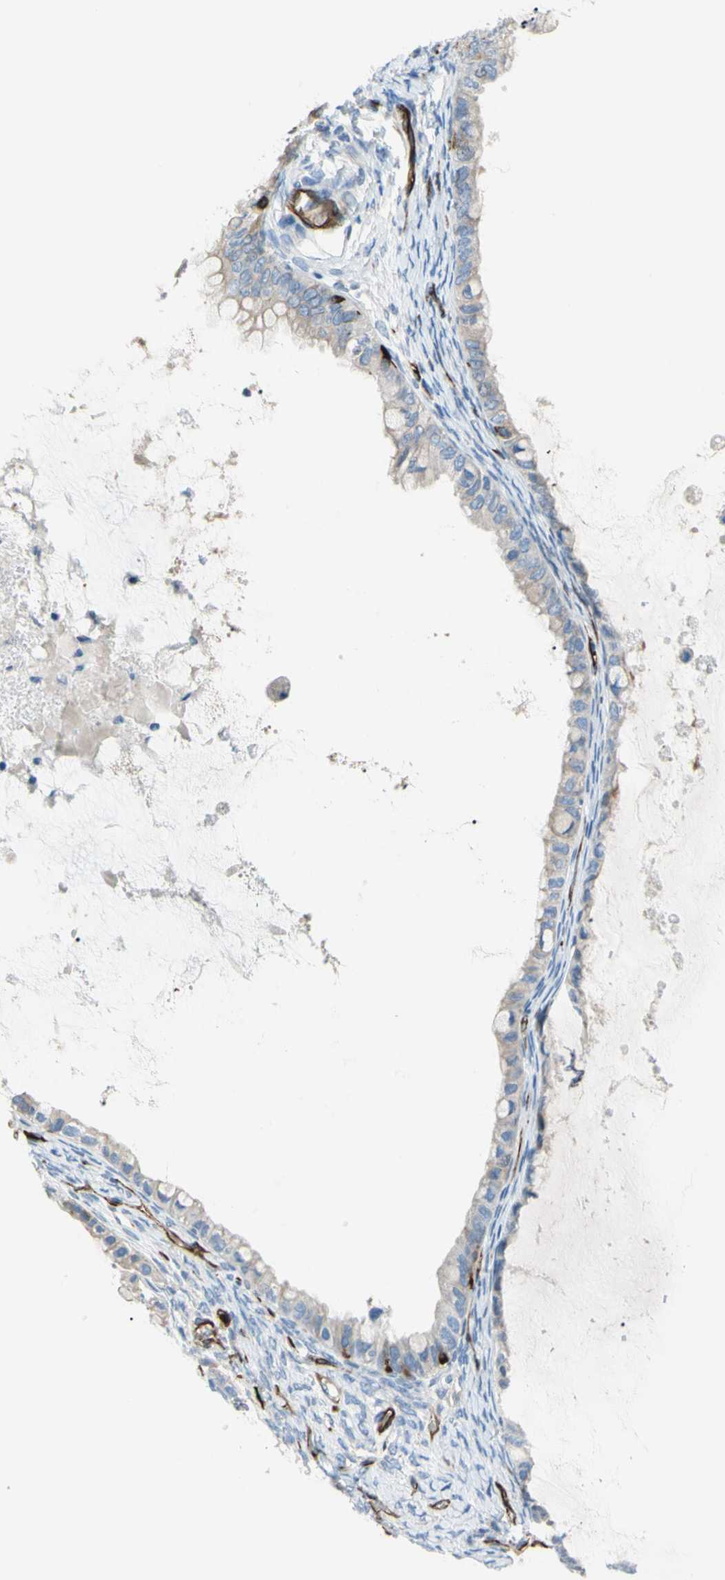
{"staining": {"intensity": "negative", "quantity": "none", "location": "none"}, "tissue": "ovarian cancer", "cell_type": "Tumor cells", "image_type": "cancer", "snomed": [{"axis": "morphology", "description": "Cystadenocarcinoma, mucinous, NOS"}, {"axis": "topography", "description": "Ovary"}], "caption": "Tumor cells show no significant expression in ovarian cancer (mucinous cystadenocarcinoma).", "gene": "PRRG2", "patient": {"sex": "female", "age": 80}}